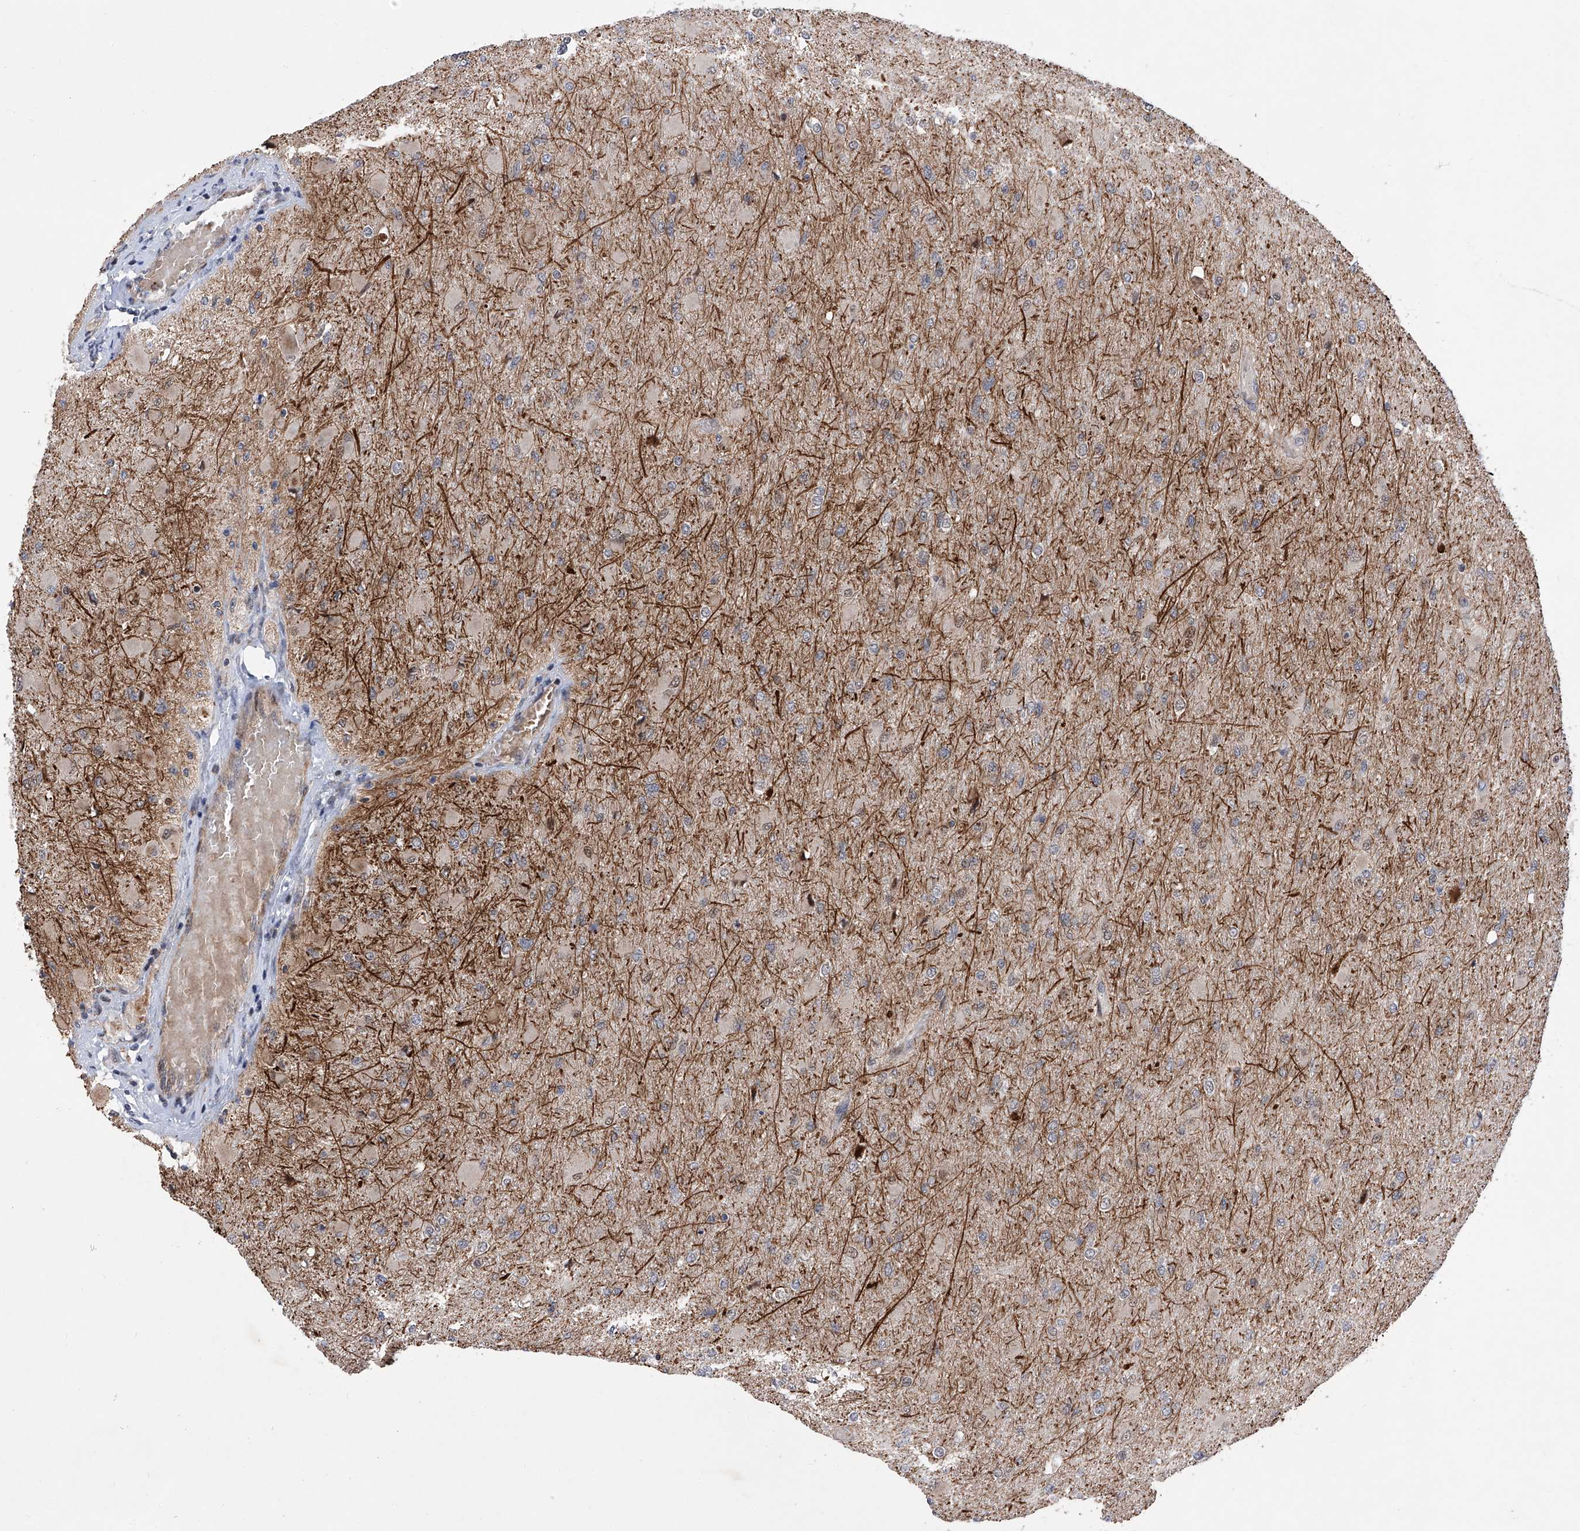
{"staining": {"intensity": "negative", "quantity": "none", "location": "none"}, "tissue": "glioma", "cell_type": "Tumor cells", "image_type": "cancer", "snomed": [{"axis": "morphology", "description": "Glioma, malignant, High grade"}, {"axis": "topography", "description": "Cerebral cortex"}], "caption": "Protein analysis of glioma demonstrates no significant expression in tumor cells.", "gene": "FARP2", "patient": {"sex": "female", "age": 36}}